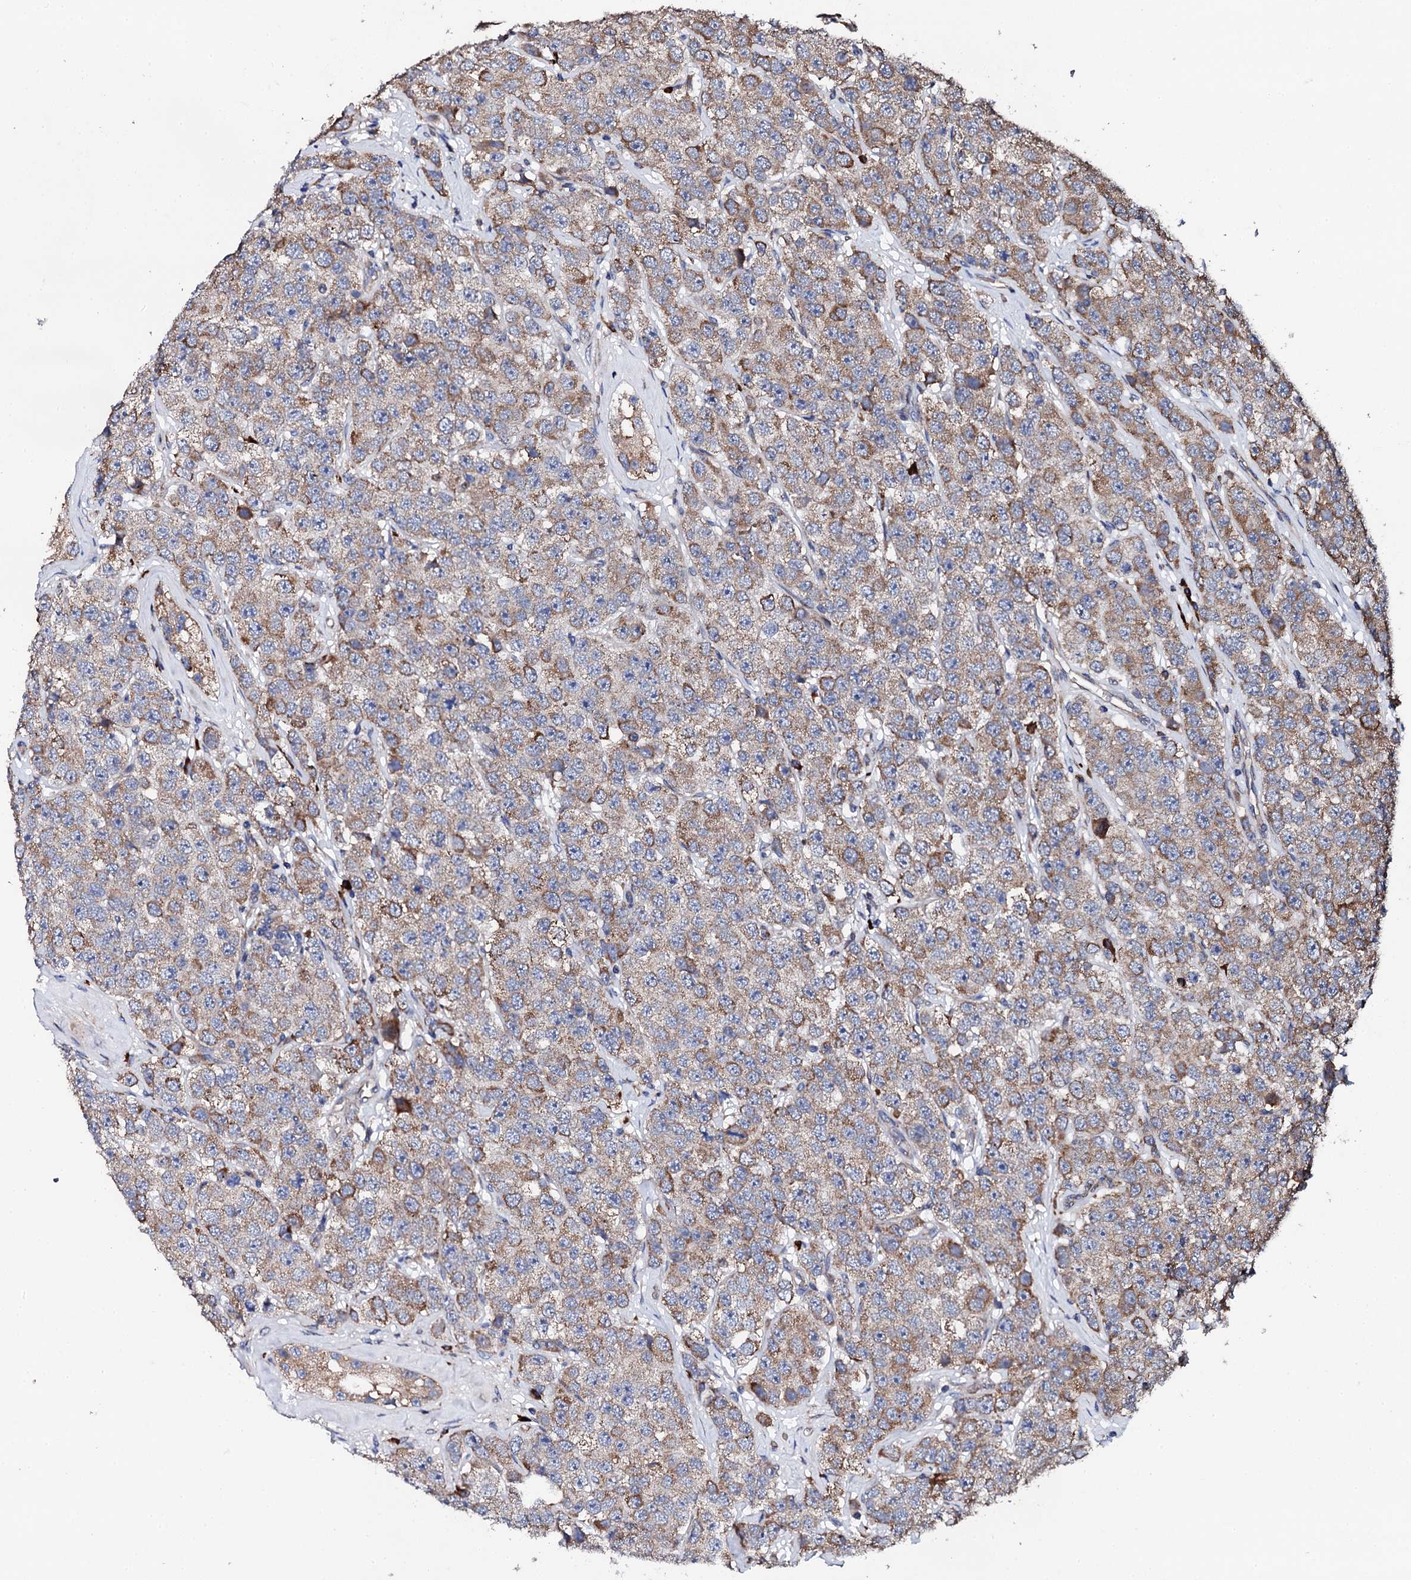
{"staining": {"intensity": "moderate", "quantity": "25%-75%", "location": "cytoplasmic/membranous"}, "tissue": "testis cancer", "cell_type": "Tumor cells", "image_type": "cancer", "snomed": [{"axis": "morphology", "description": "Seminoma, NOS"}, {"axis": "topography", "description": "Testis"}], "caption": "High-magnification brightfield microscopy of testis cancer (seminoma) stained with DAB (brown) and counterstained with hematoxylin (blue). tumor cells exhibit moderate cytoplasmic/membranous staining is appreciated in about25%-75% of cells.", "gene": "LIPT2", "patient": {"sex": "male", "age": 28}}